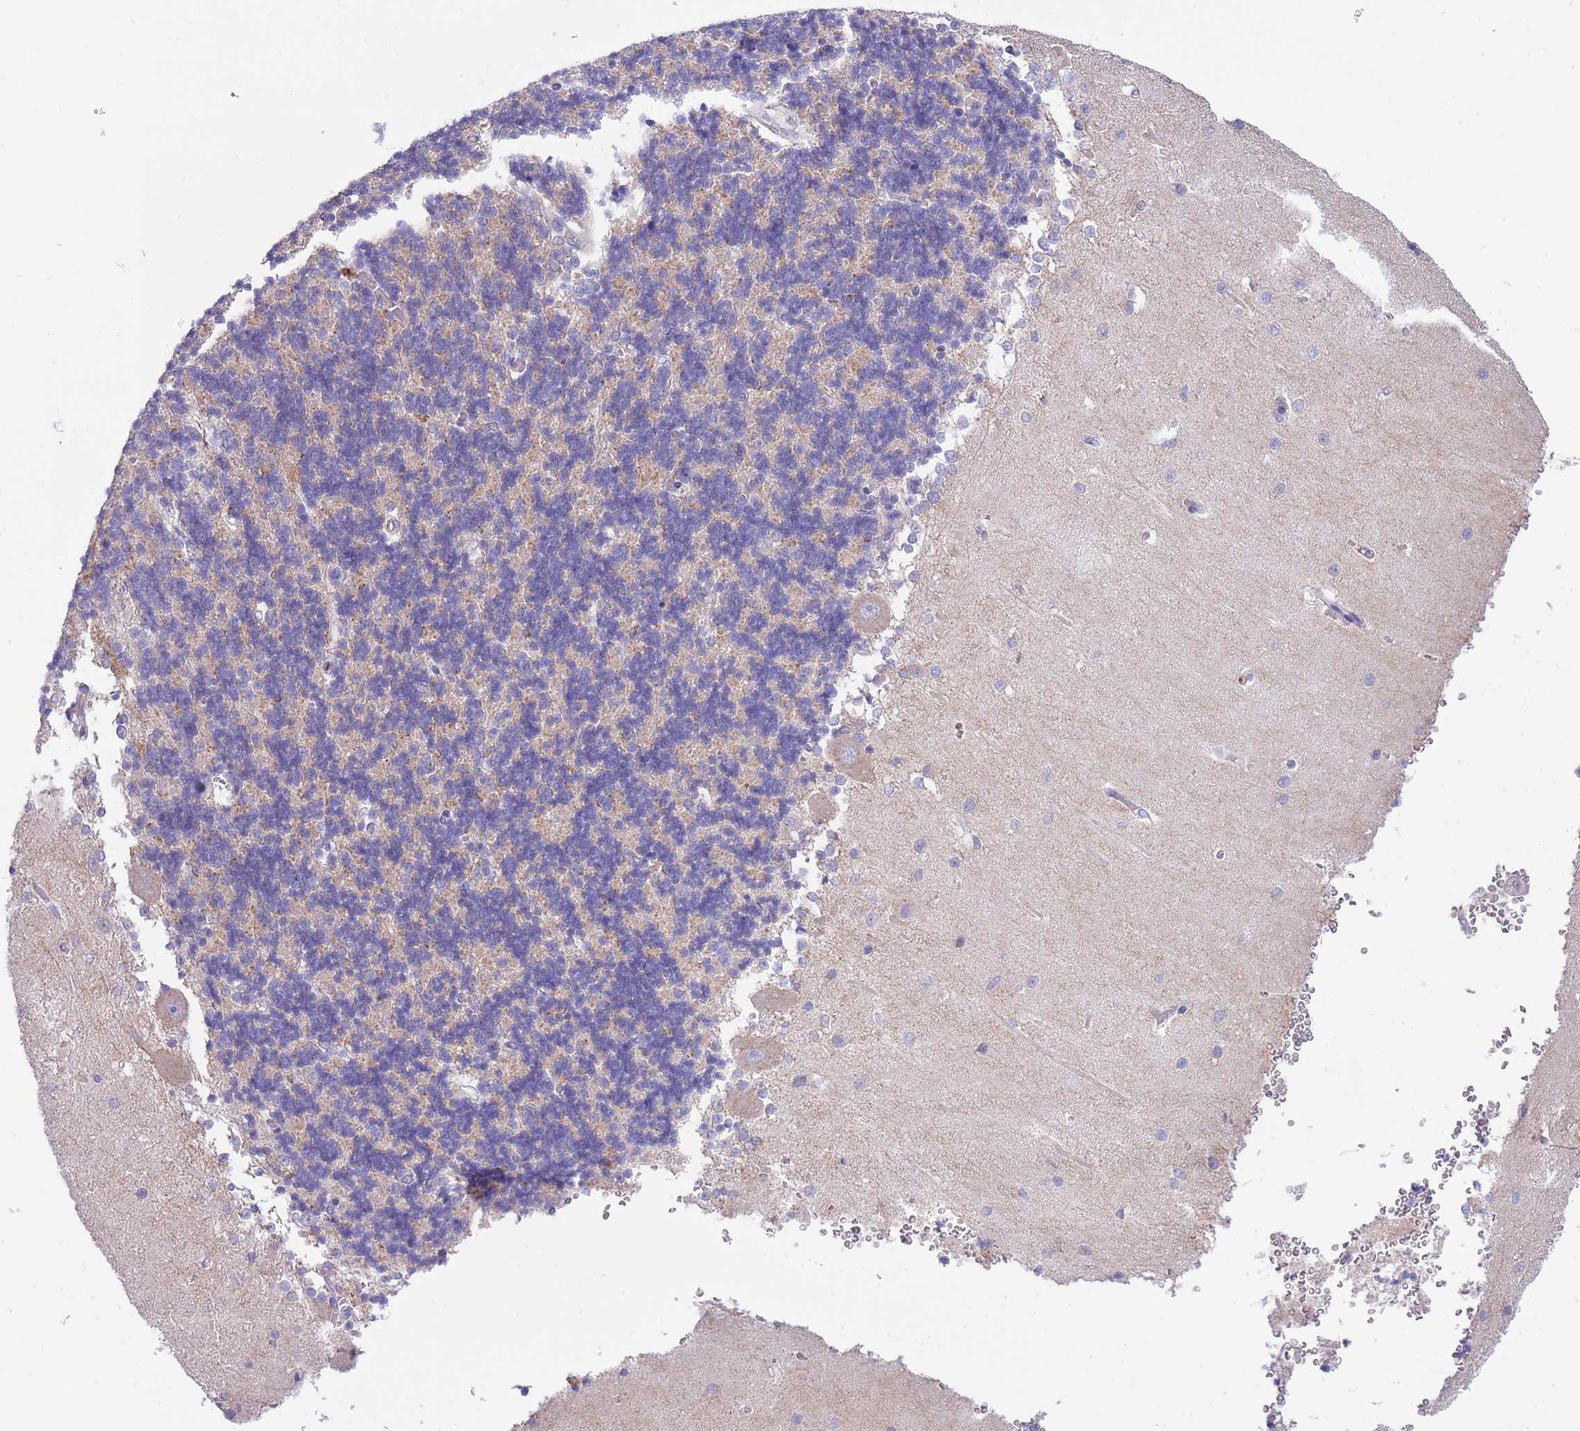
{"staining": {"intensity": "weak", "quantity": "<25%", "location": "cytoplasmic/membranous"}, "tissue": "cerebellum", "cell_type": "Cells in granular layer", "image_type": "normal", "snomed": [{"axis": "morphology", "description": "Normal tissue, NOS"}, {"axis": "topography", "description": "Cerebellum"}], "caption": "Immunohistochemistry (IHC) histopathology image of unremarkable cerebellum: human cerebellum stained with DAB (3,3'-diaminobenzidine) reveals no significant protein positivity in cells in granular layer.", "gene": "ZFP2", "patient": {"sex": "male", "age": 37}}